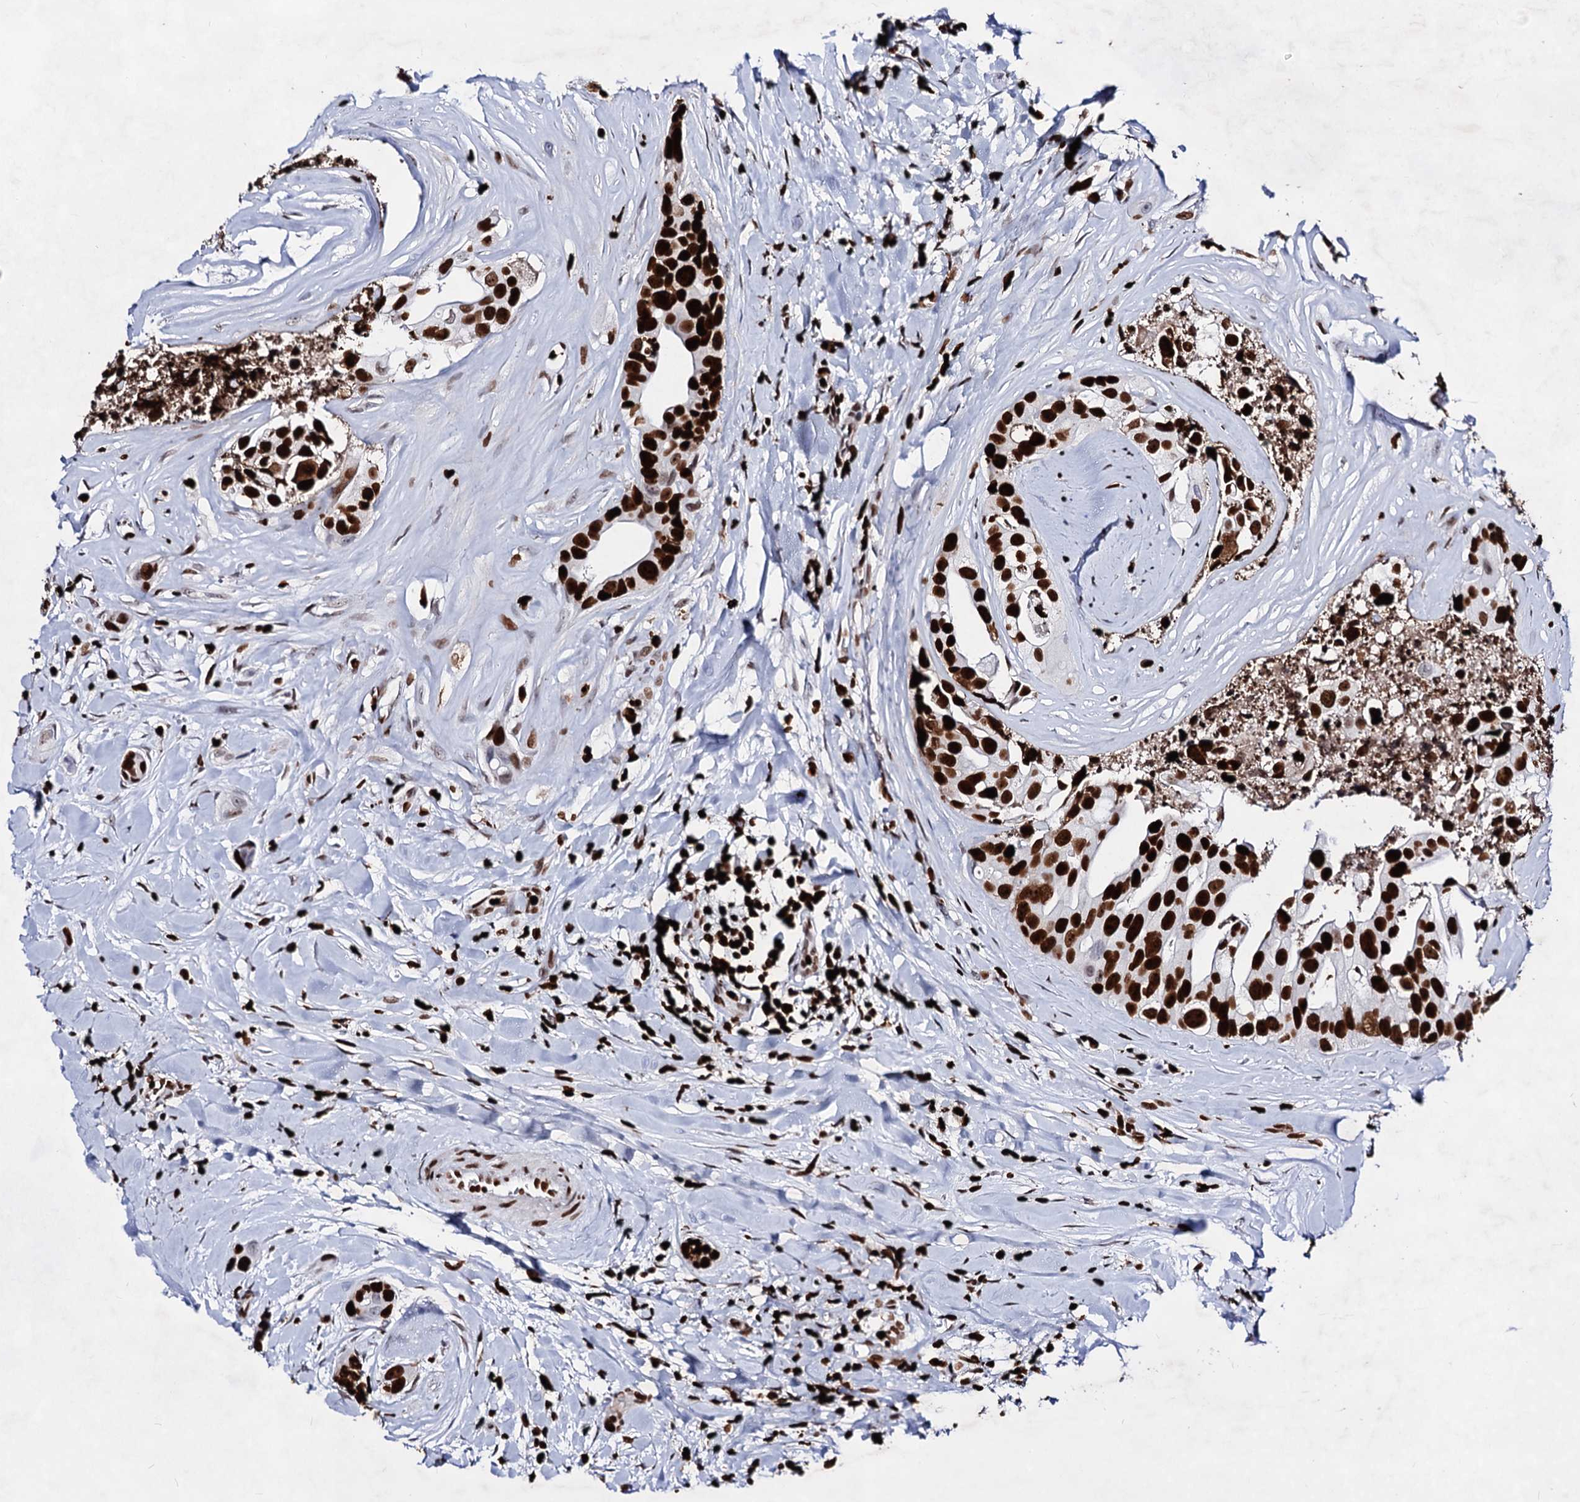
{"staining": {"intensity": "strong", "quantity": ">75%", "location": "nuclear"}, "tissue": "head and neck cancer", "cell_type": "Tumor cells", "image_type": "cancer", "snomed": [{"axis": "morphology", "description": "Adenocarcinoma, NOS"}, {"axis": "morphology", "description": "Adenocarcinoma, metastatic, NOS"}, {"axis": "topography", "description": "Head-Neck"}], "caption": "An IHC histopathology image of tumor tissue is shown. Protein staining in brown highlights strong nuclear positivity in head and neck cancer within tumor cells. Nuclei are stained in blue.", "gene": "HMGB2", "patient": {"sex": "male", "age": 75}}